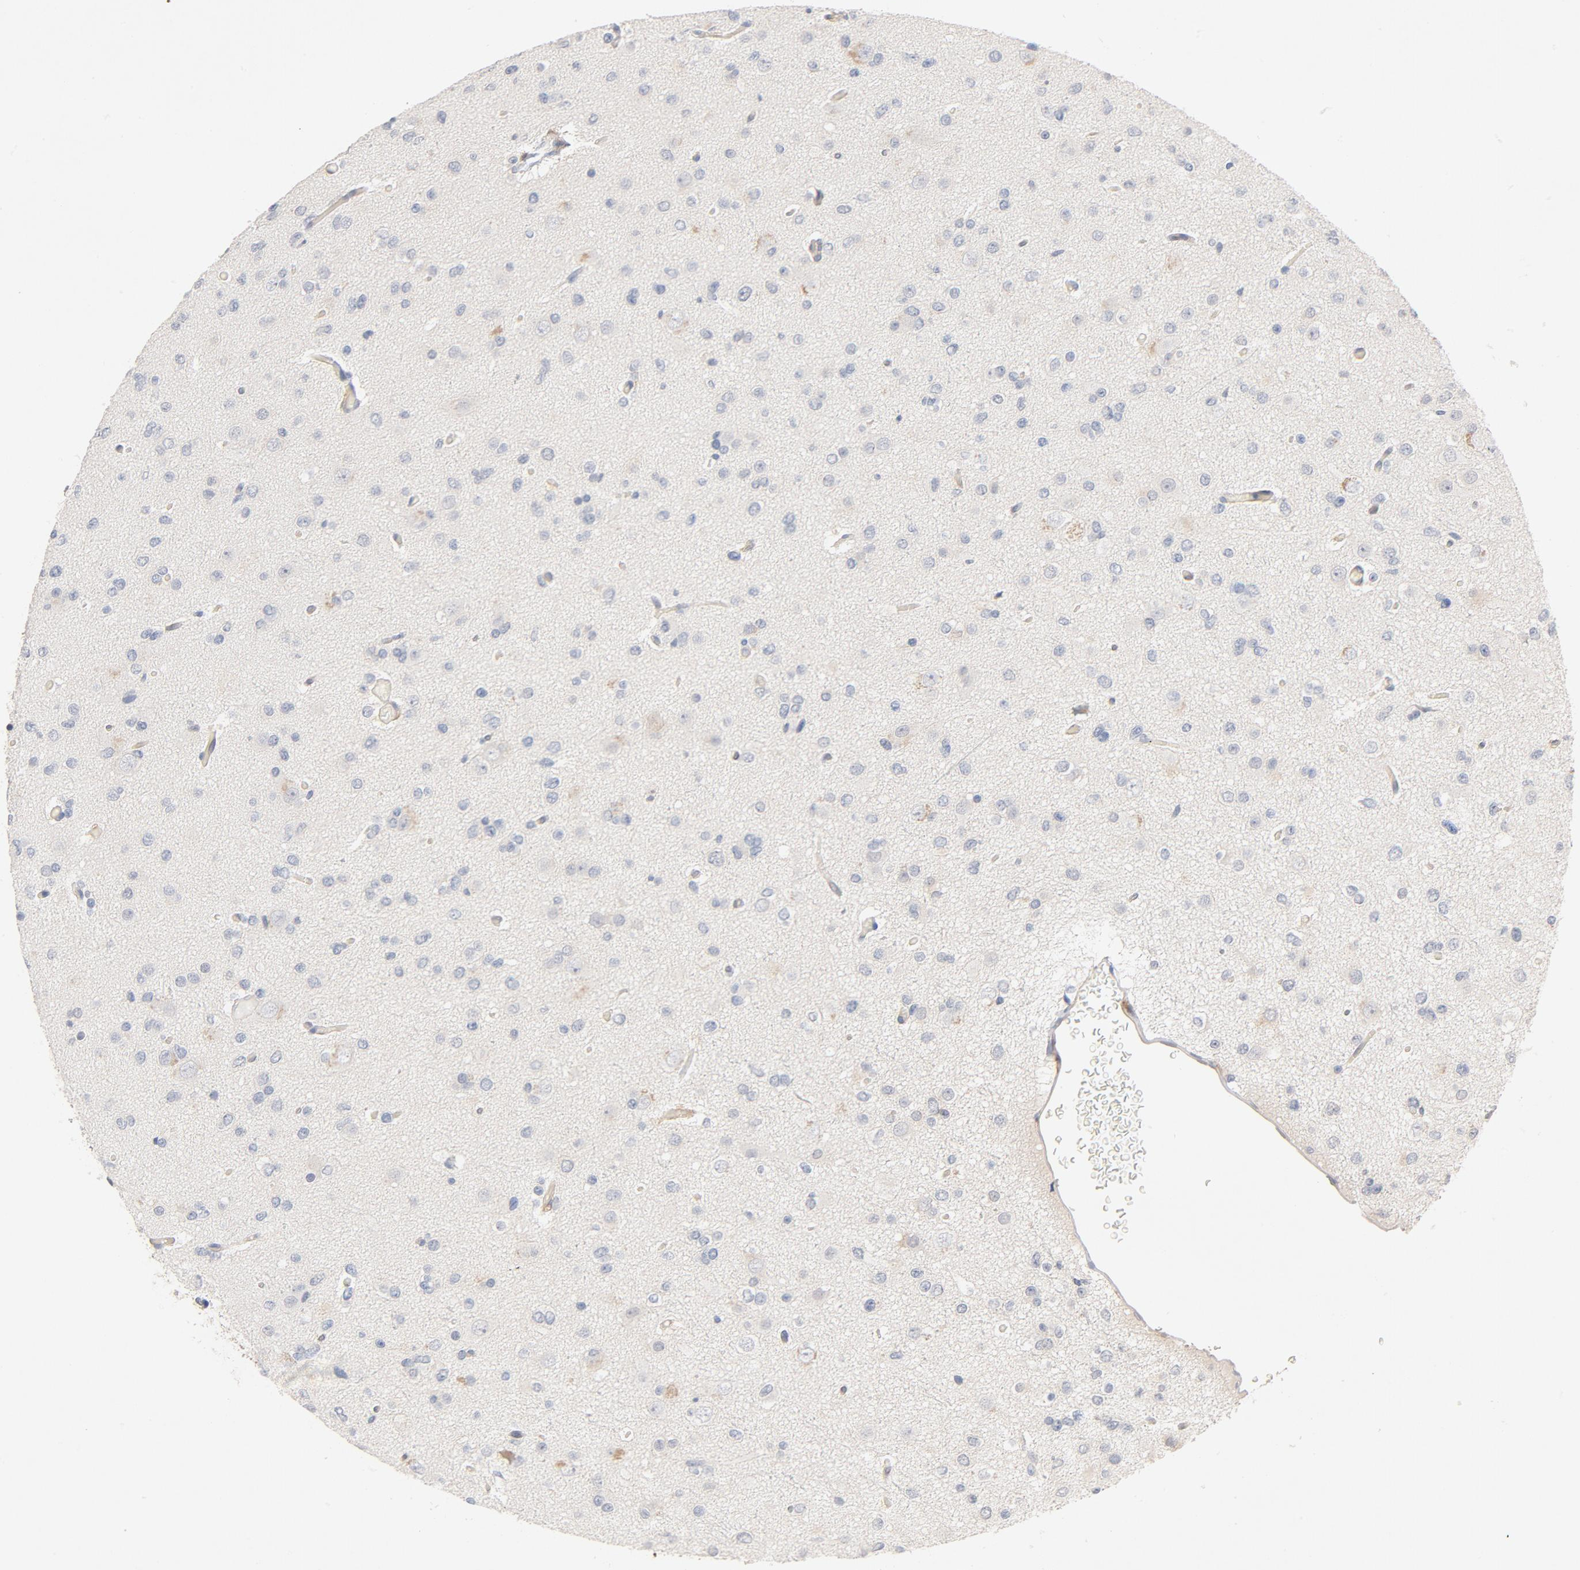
{"staining": {"intensity": "moderate", "quantity": ">75%", "location": "cytoplasmic/membranous"}, "tissue": "glioma", "cell_type": "Tumor cells", "image_type": "cancer", "snomed": [{"axis": "morphology", "description": "Glioma, malignant, Low grade"}, {"axis": "topography", "description": "Brain"}], "caption": "Immunohistochemistry (IHC) of human malignant low-grade glioma shows medium levels of moderate cytoplasmic/membranous staining in approximately >75% of tumor cells.", "gene": "STAT1", "patient": {"sex": "male", "age": 42}}